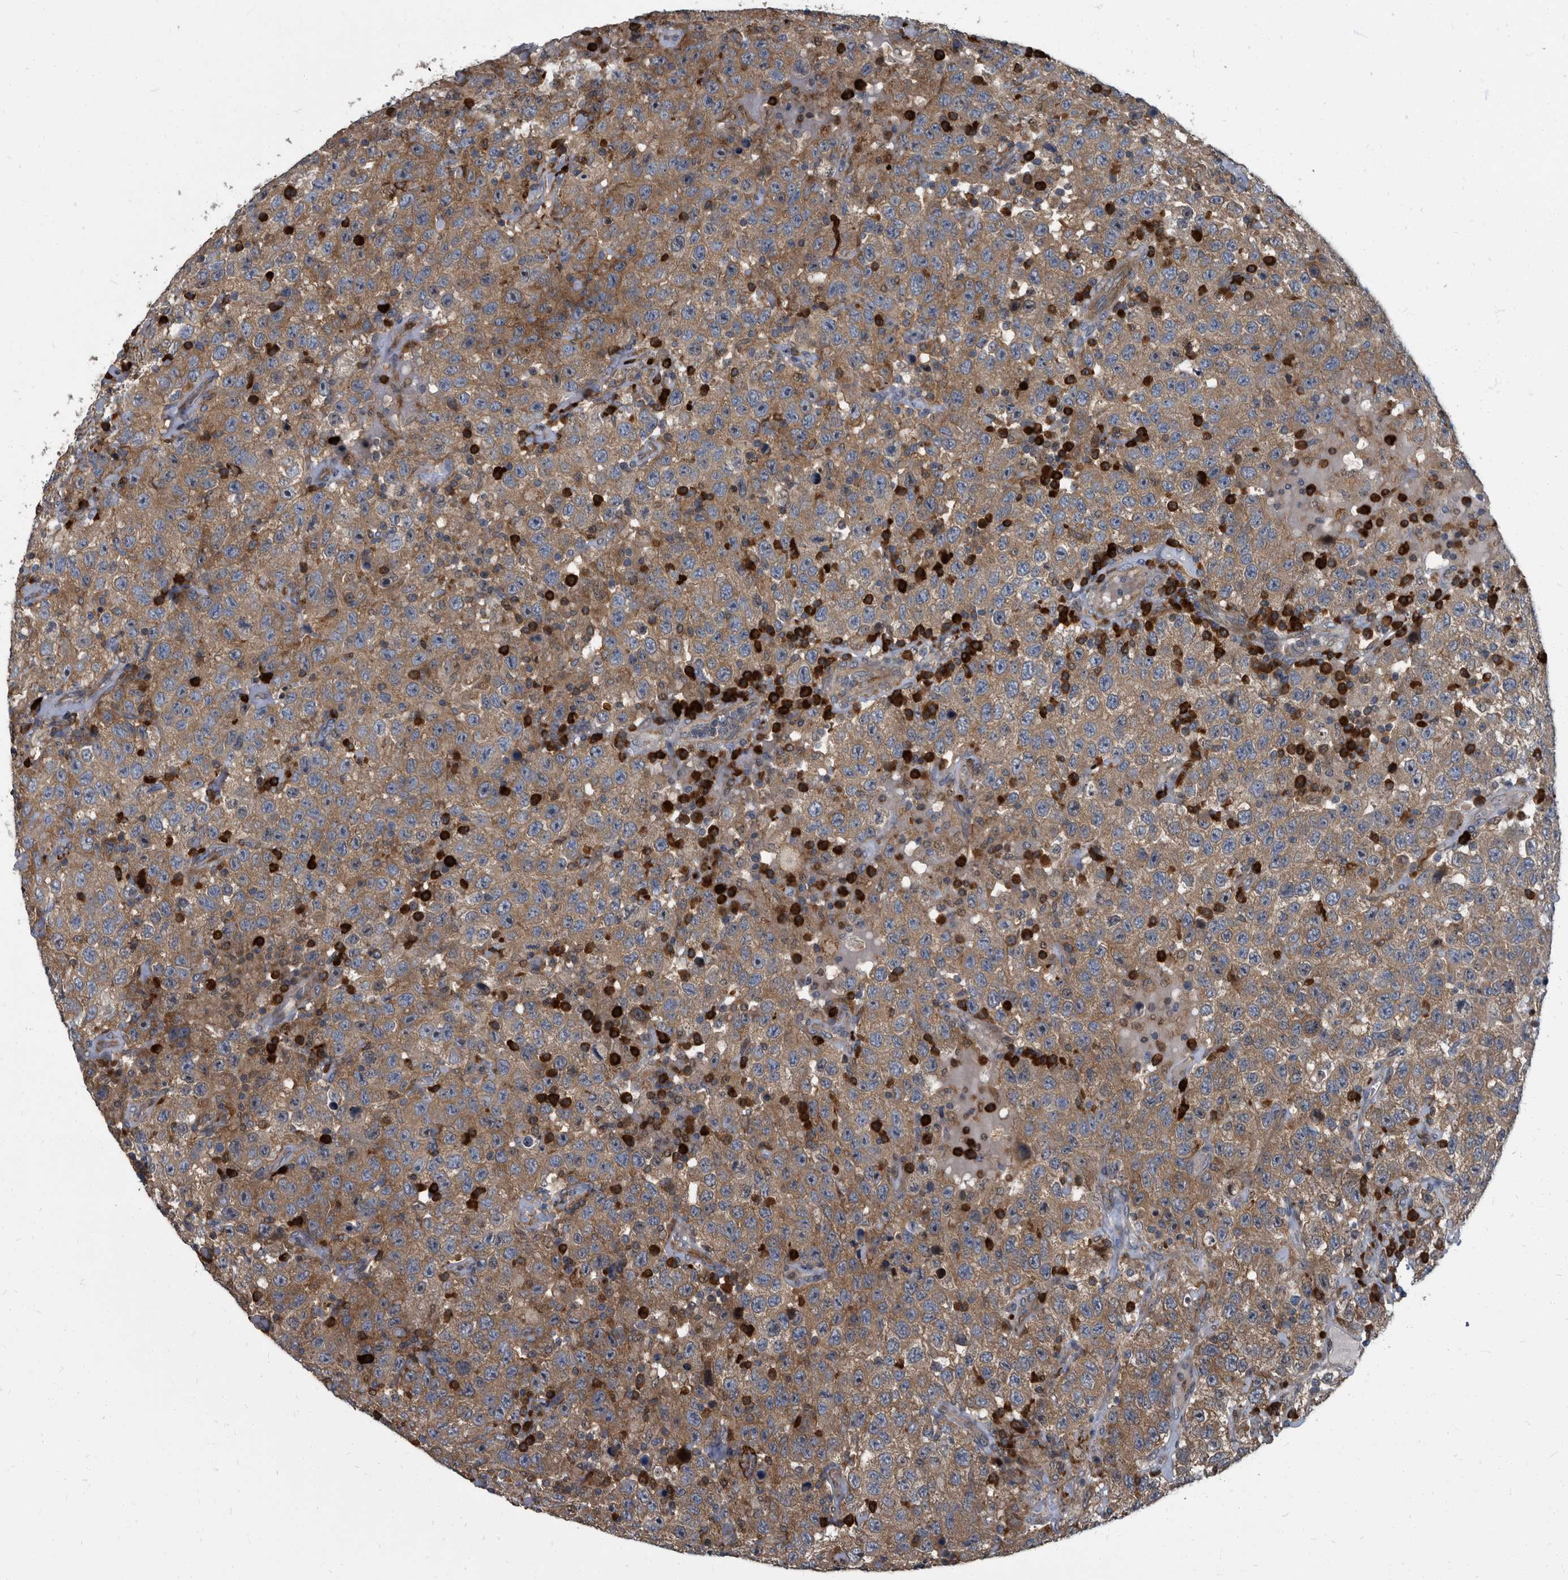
{"staining": {"intensity": "moderate", "quantity": ">75%", "location": "cytoplasmic/membranous"}, "tissue": "testis cancer", "cell_type": "Tumor cells", "image_type": "cancer", "snomed": [{"axis": "morphology", "description": "Seminoma, NOS"}, {"axis": "topography", "description": "Testis"}], "caption": "Tumor cells display moderate cytoplasmic/membranous expression in approximately >75% of cells in testis cancer.", "gene": "CDV3", "patient": {"sex": "male", "age": 41}}